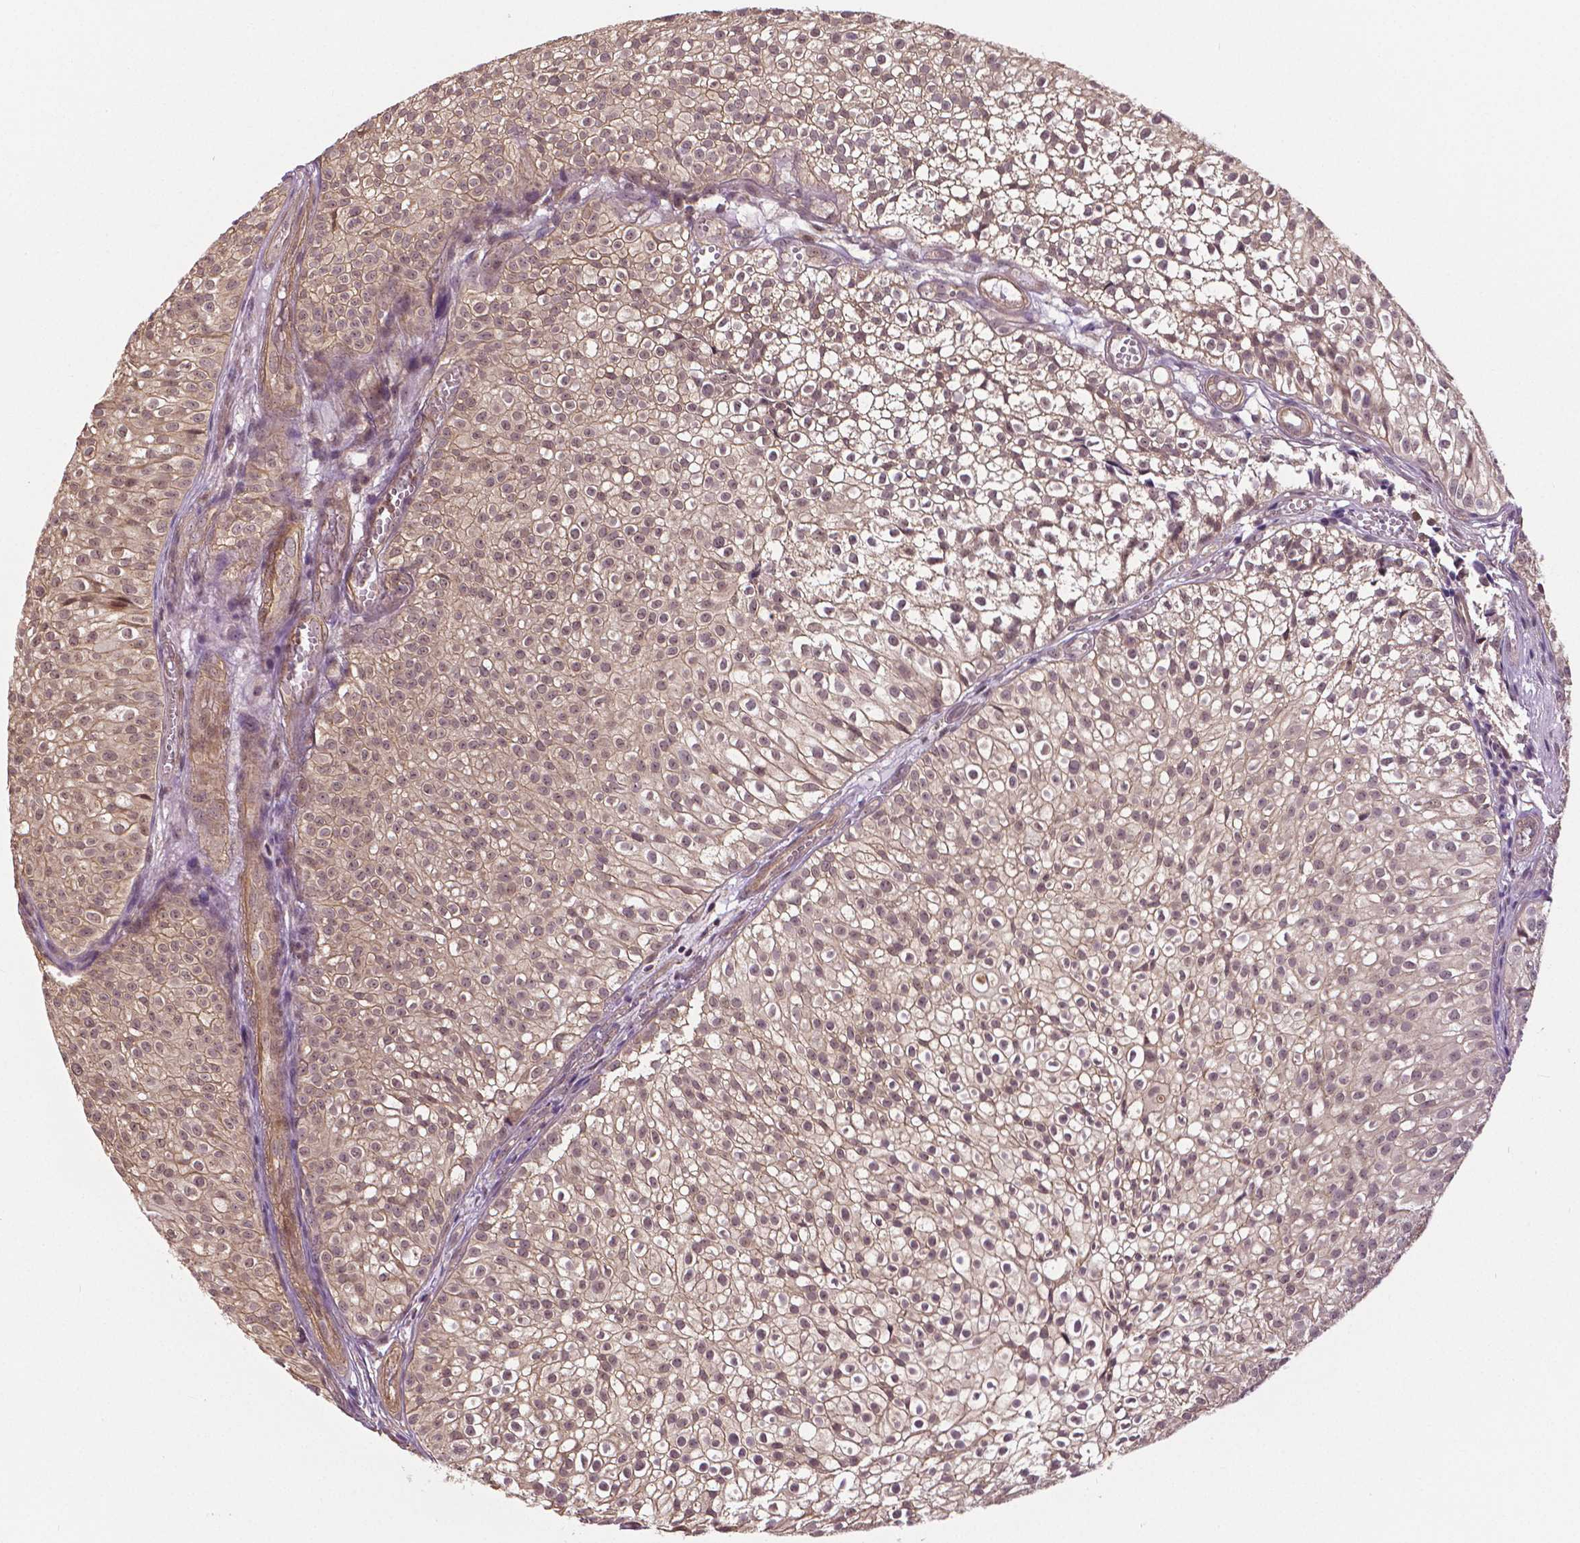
{"staining": {"intensity": "weak", "quantity": "25%-75%", "location": "cytoplasmic/membranous,nuclear"}, "tissue": "urothelial cancer", "cell_type": "Tumor cells", "image_type": "cancer", "snomed": [{"axis": "morphology", "description": "Urothelial carcinoma, Low grade"}, {"axis": "topography", "description": "Urinary bladder"}], "caption": "Protein expression analysis of urothelial cancer displays weak cytoplasmic/membranous and nuclear staining in about 25%-75% of tumor cells.", "gene": "ANXA13", "patient": {"sex": "male", "age": 70}}